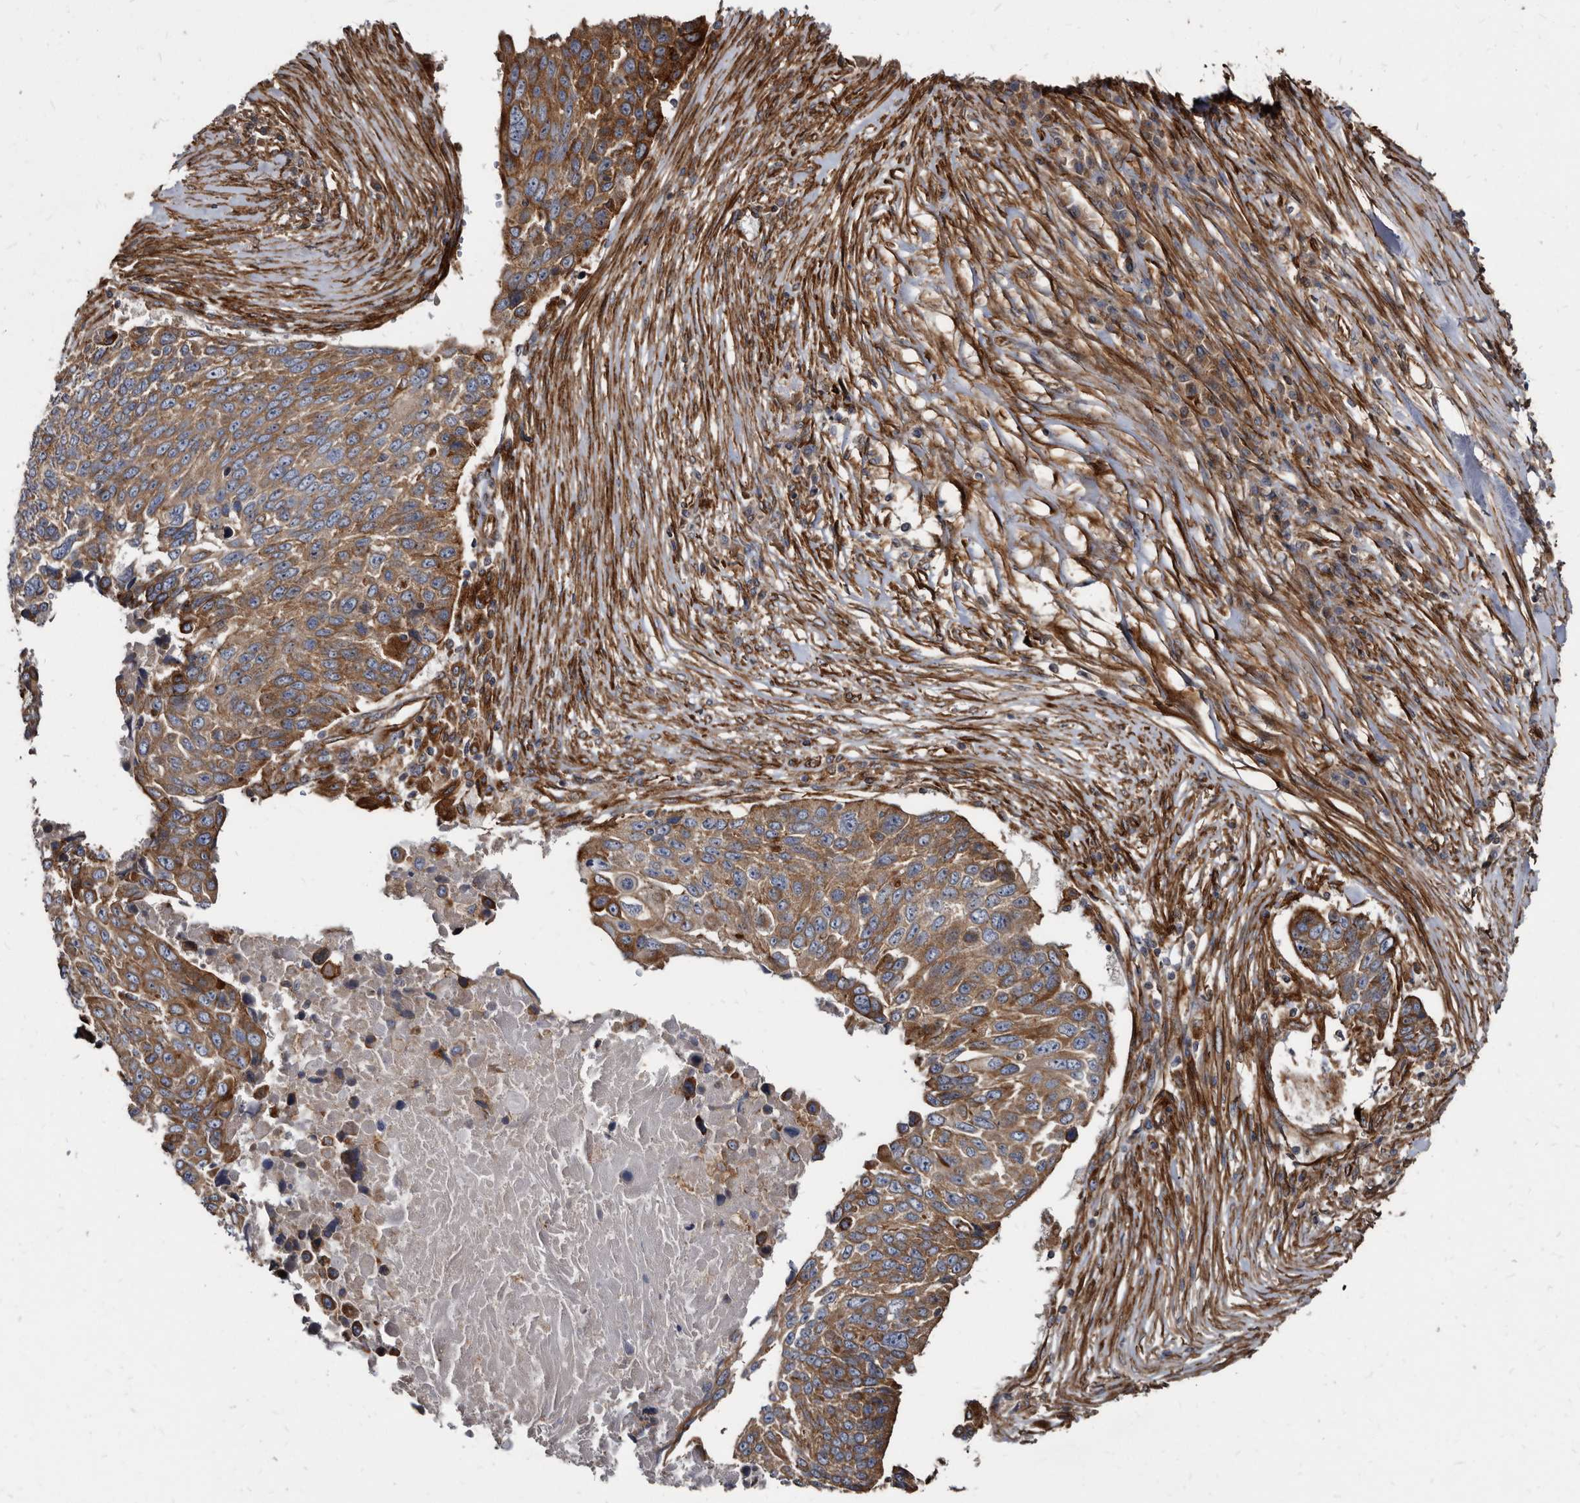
{"staining": {"intensity": "moderate", "quantity": ">75%", "location": "cytoplasmic/membranous"}, "tissue": "lung cancer", "cell_type": "Tumor cells", "image_type": "cancer", "snomed": [{"axis": "morphology", "description": "Squamous cell carcinoma, NOS"}, {"axis": "topography", "description": "Lung"}], "caption": "IHC micrograph of human squamous cell carcinoma (lung) stained for a protein (brown), which displays medium levels of moderate cytoplasmic/membranous positivity in approximately >75% of tumor cells.", "gene": "KCTD20", "patient": {"sex": "male", "age": 66}}